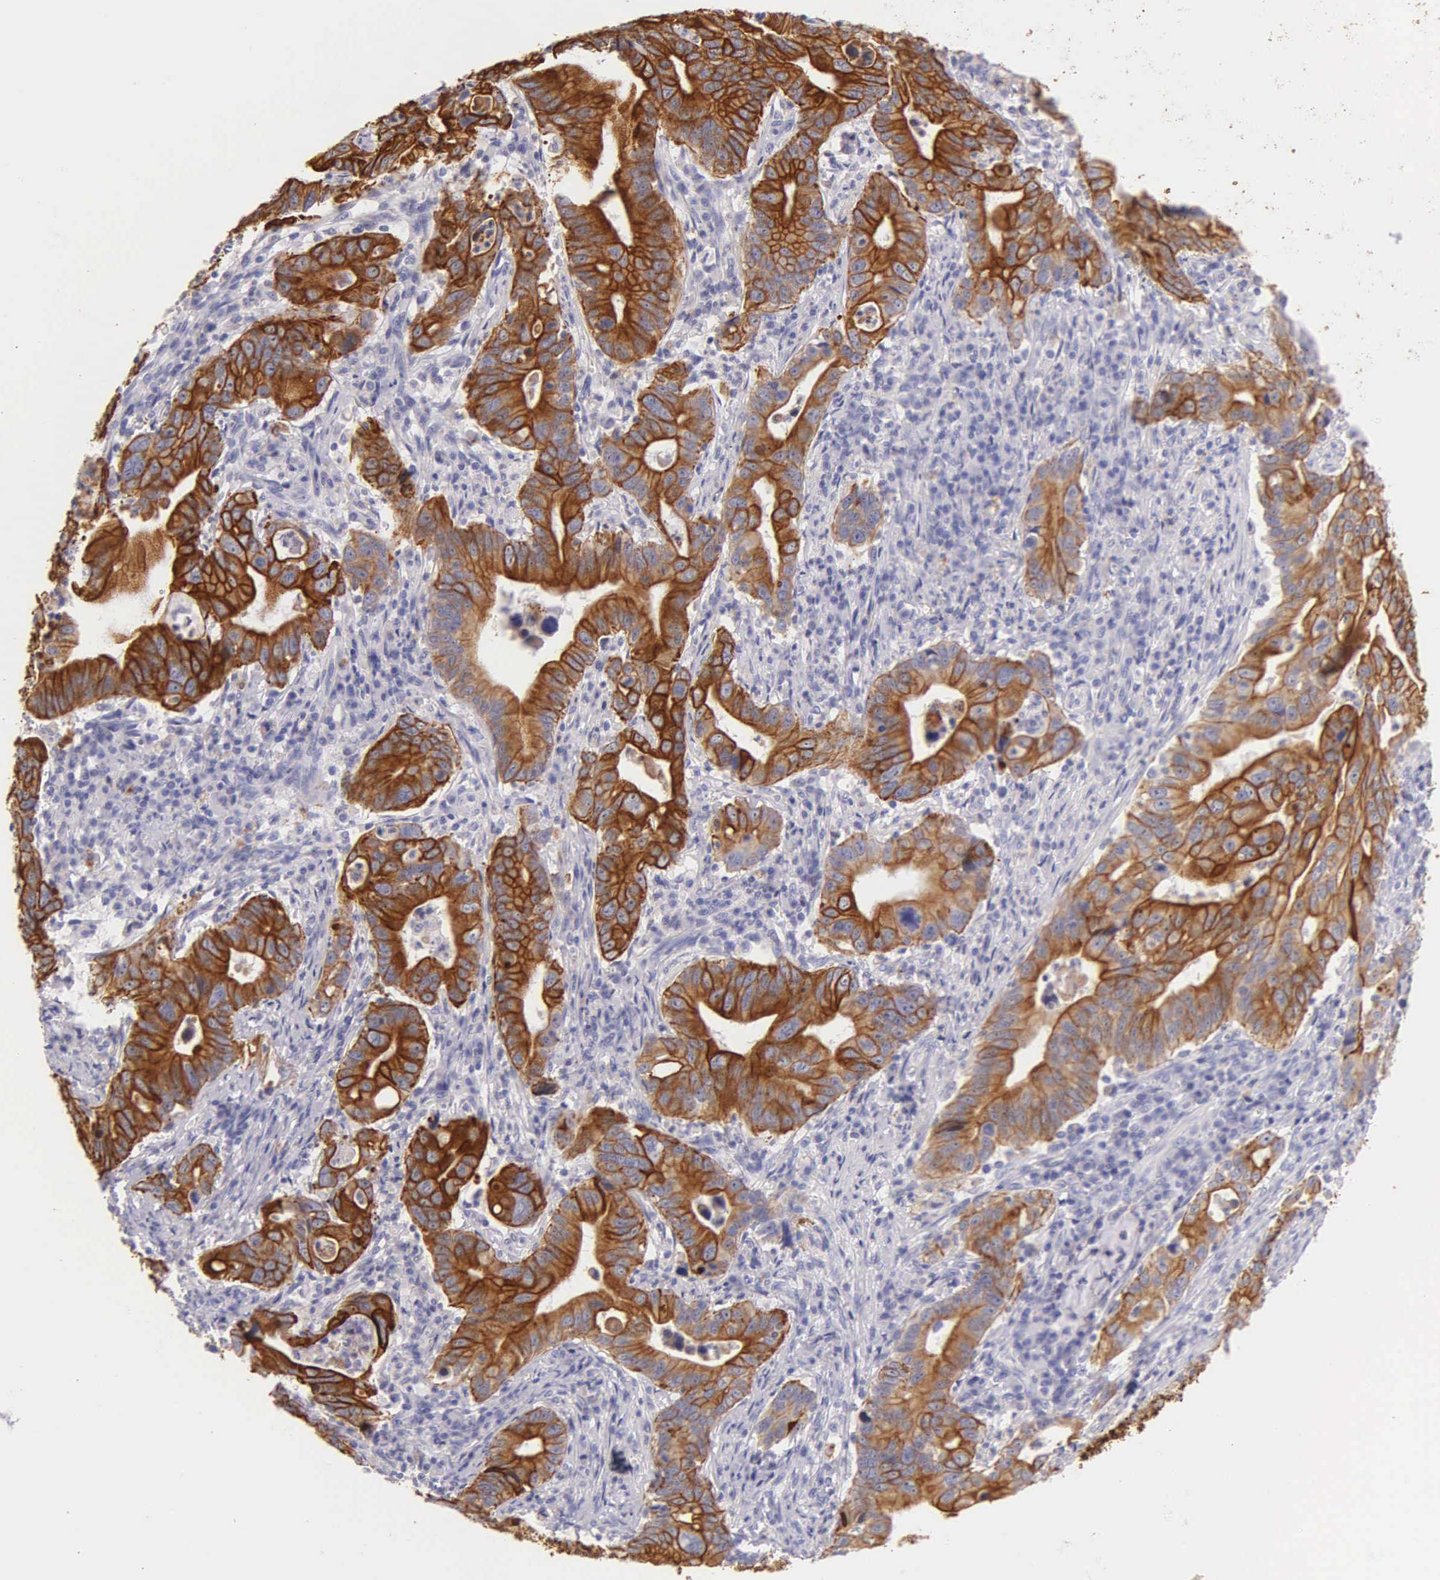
{"staining": {"intensity": "strong", "quantity": ">75%", "location": "cytoplasmic/membranous"}, "tissue": "stomach cancer", "cell_type": "Tumor cells", "image_type": "cancer", "snomed": [{"axis": "morphology", "description": "Adenocarcinoma, NOS"}, {"axis": "topography", "description": "Stomach, upper"}], "caption": "High-power microscopy captured an immunohistochemistry (IHC) histopathology image of stomach cancer, revealing strong cytoplasmic/membranous staining in approximately >75% of tumor cells.", "gene": "KRT17", "patient": {"sex": "male", "age": 63}}